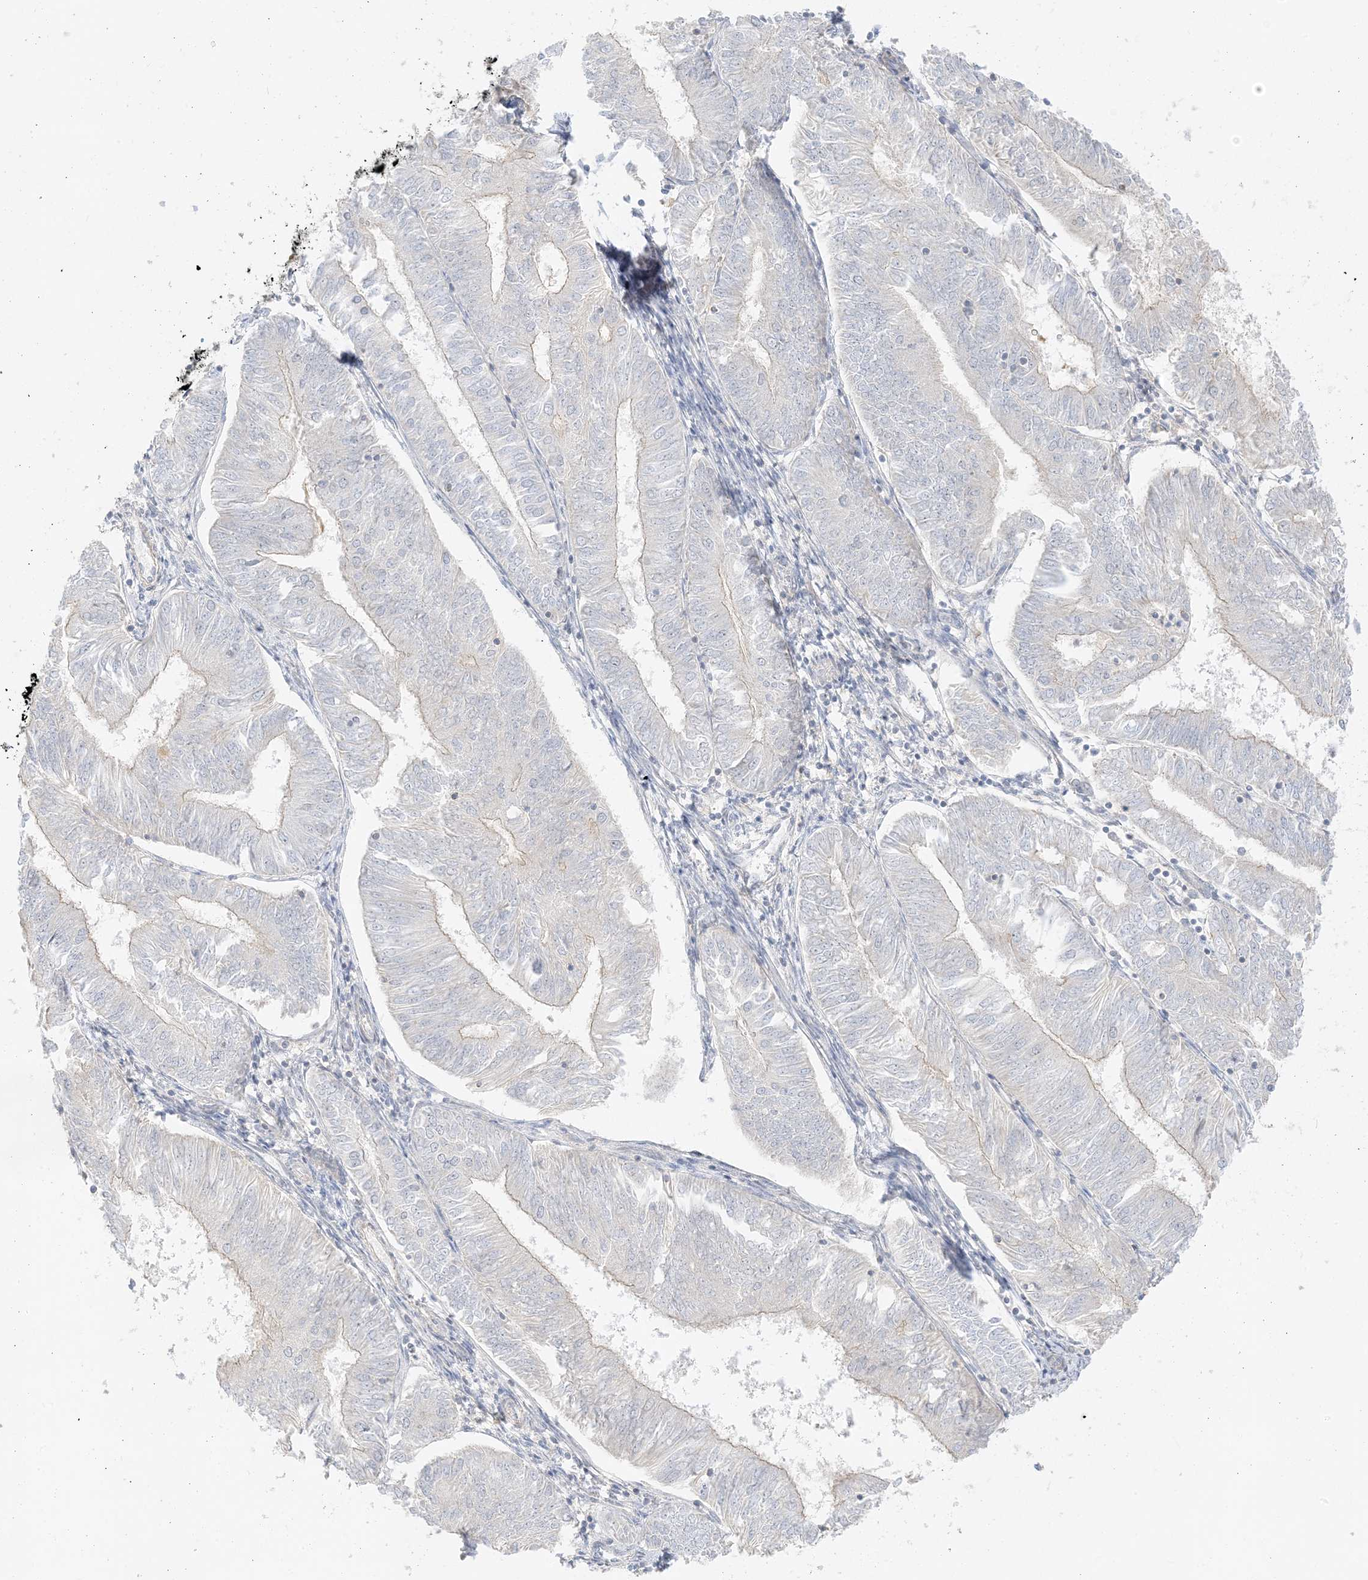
{"staining": {"intensity": "weak", "quantity": "<25%", "location": "cytoplasmic/membranous"}, "tissue": "endometrial cancer", "cell_type": "Tumor cells", "image_type": "cancer", "snomed": [{"axis": "morphology", "description": "Adenocarcinoma, NOS"}, {"axis": "topography", "description": "Endometrium"}], "caption": "Endometrial cancer was stained to show a protein in brown. There is no significant staining in tumor cells. The staining is performed using DAB brown chromogen with nuclei counter-stained in using hematoxylin.", "gene": "ETAA1", "patient": {"sex": "female", "age": 58}}